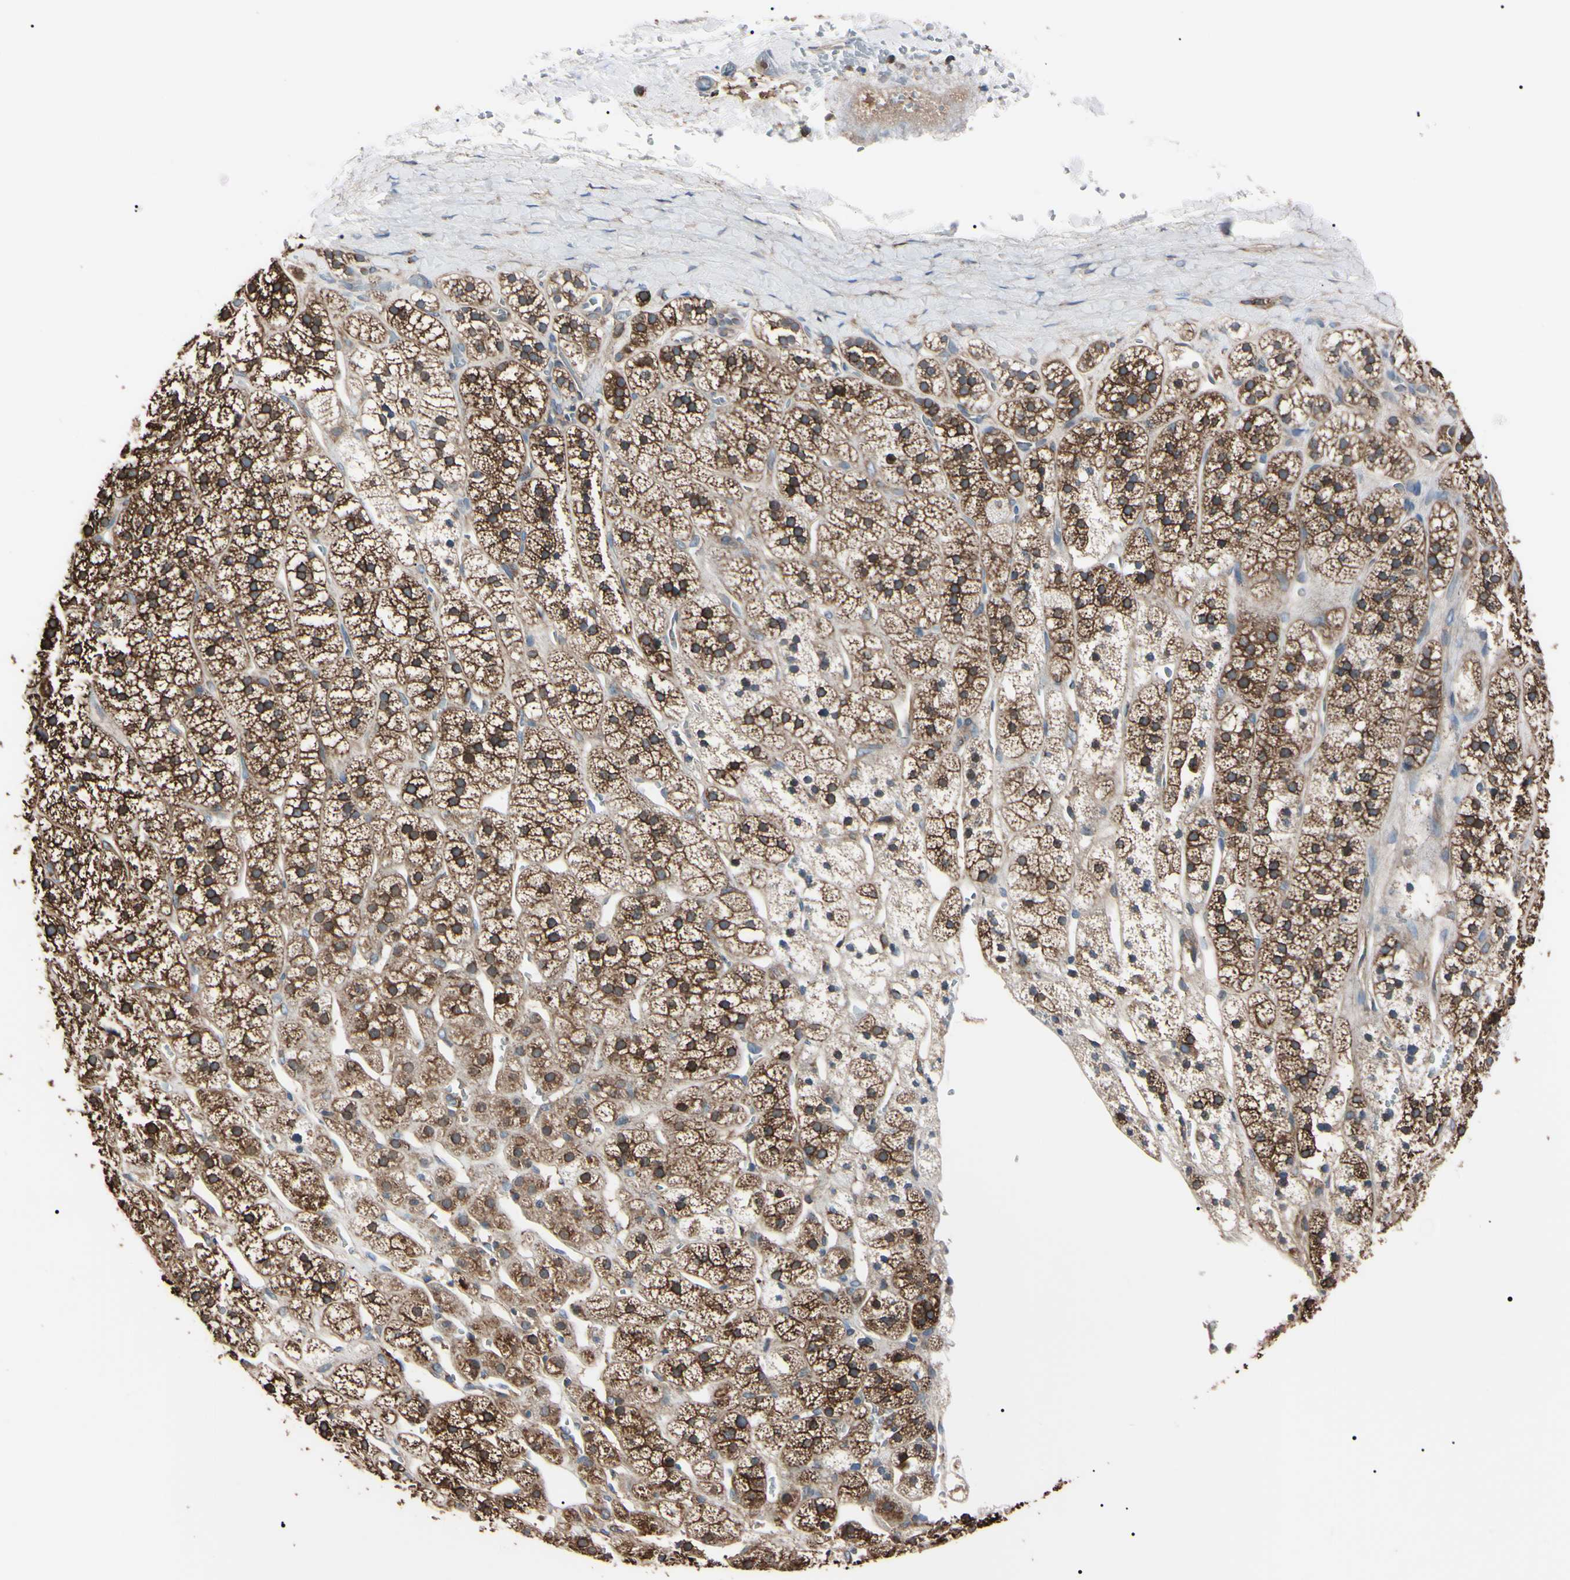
{"staining": {"intensity": "moderate", "quantity": ">75%", "location": "cytoplasmic/membranous"}, "tissue": "adrenal gland", "cell_type": "Glandular cells", "image_type": "normal", "snomed": [{"axis": "morphology", "description": "Normal tissue, NOS"}, {"axis": "topography", "description": "Adrenal gland"}], "caption": "Moderate cytoplasmic/membranous expression for a protein is identified in about >75% of glandular cells of unremarkable adrenal gland using immunohistochemistry.", "gene": "PRKACA", "patient": {"sex": "male", "age": 56}}